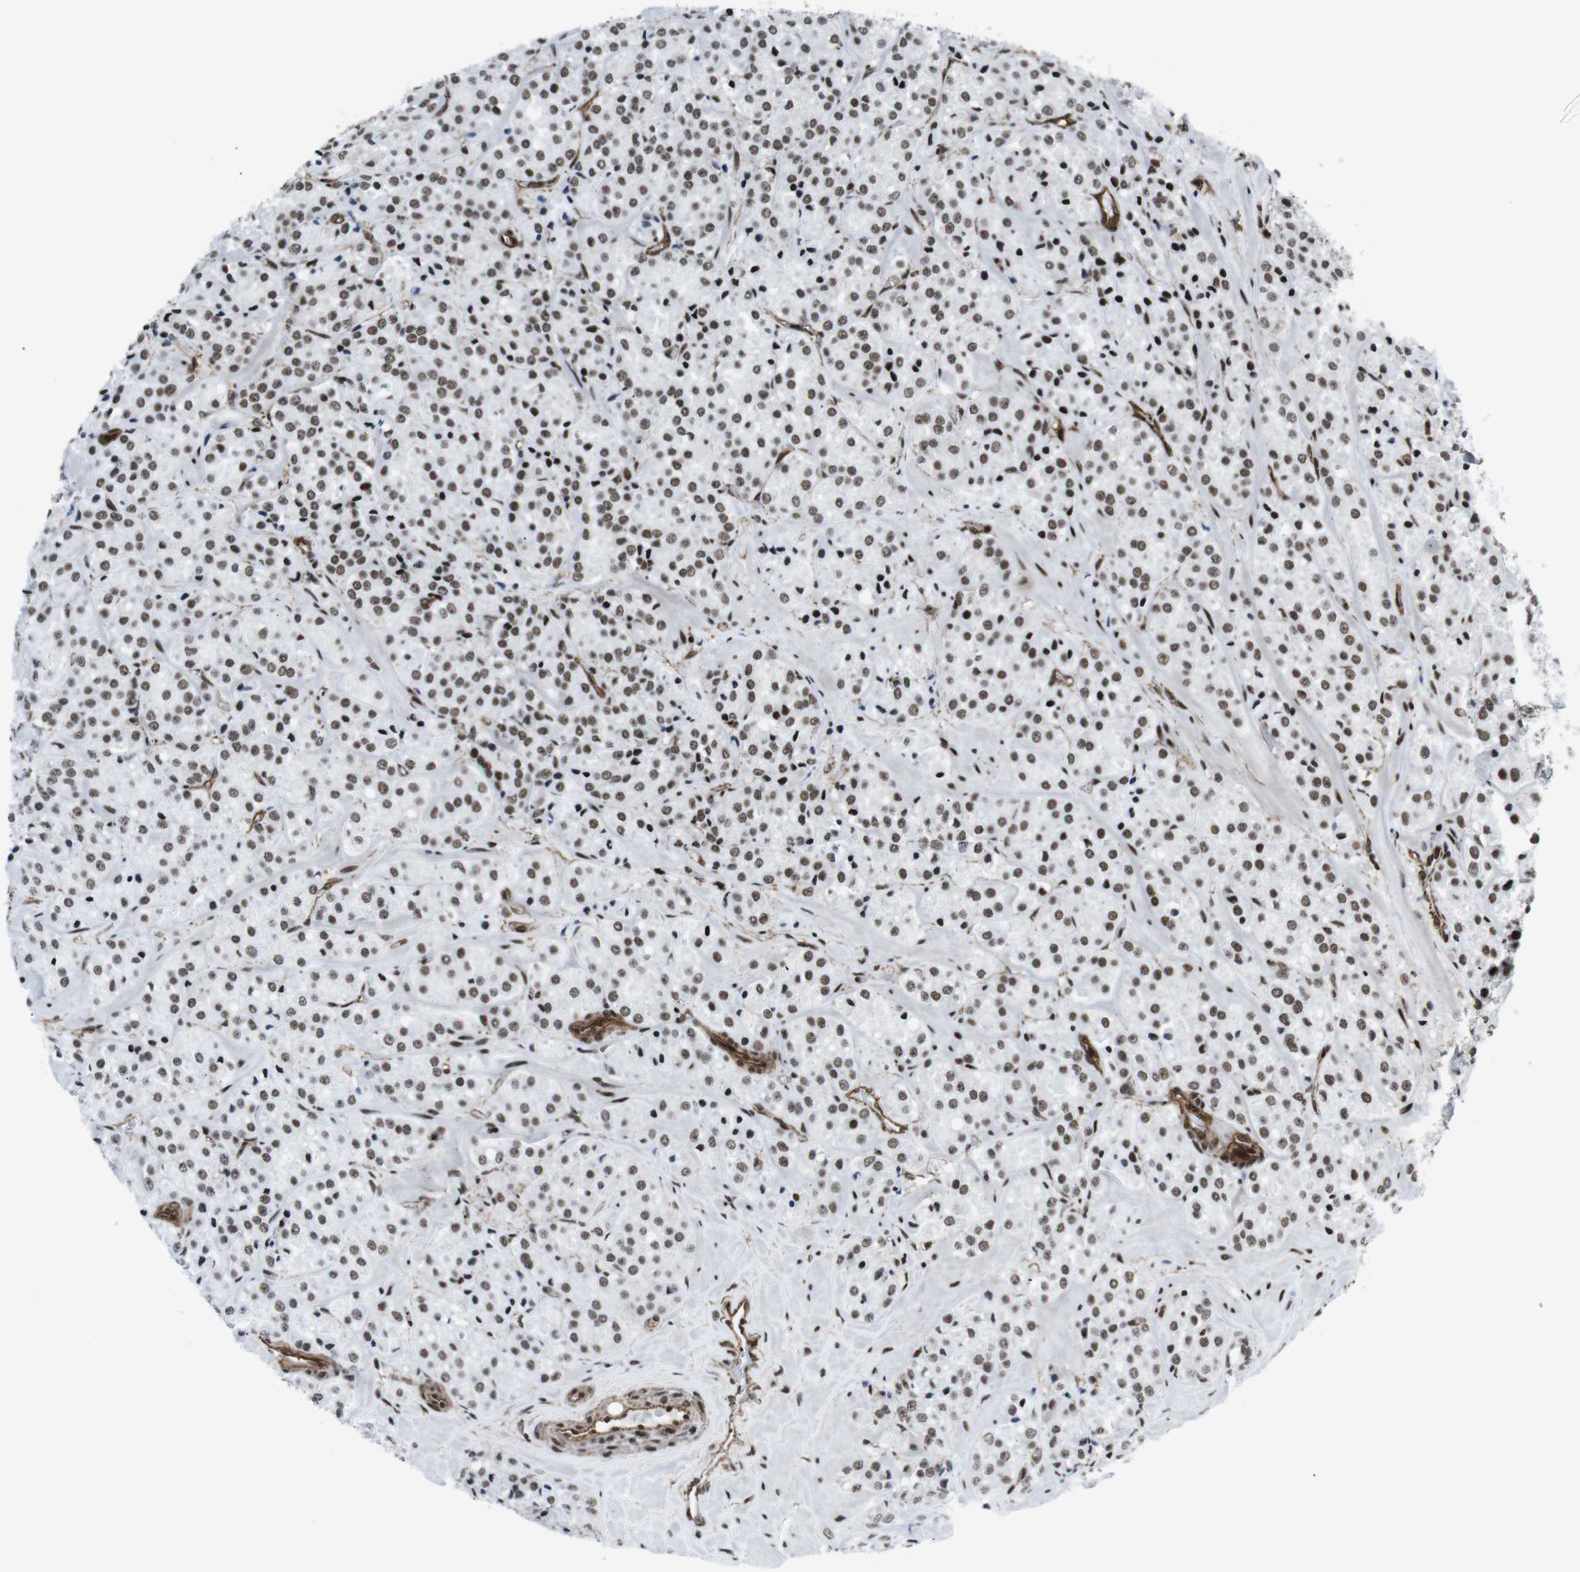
{"staining": {"intensity": "moderate", "quantity": ">75%", "location": "nuclear"}, "tissue": "prostate cancer", "cell_type": "Tumor cells", "image_type": "cancer", "snomed": [{"axis": "morphology", "description": "Adenocarcinoma, High grade"}, {"axis": "topography", "description": "Prostate"}], "caption": "Immunohistochemistry image of prostate high-grade adenocarcinoma stained for a protein (brown), which shows medium levels of moderate nuclear staining in approximately >75% of tumor cells.", "gene": "HNRNPU", "patient": {"sex": "male", "age": 64}}